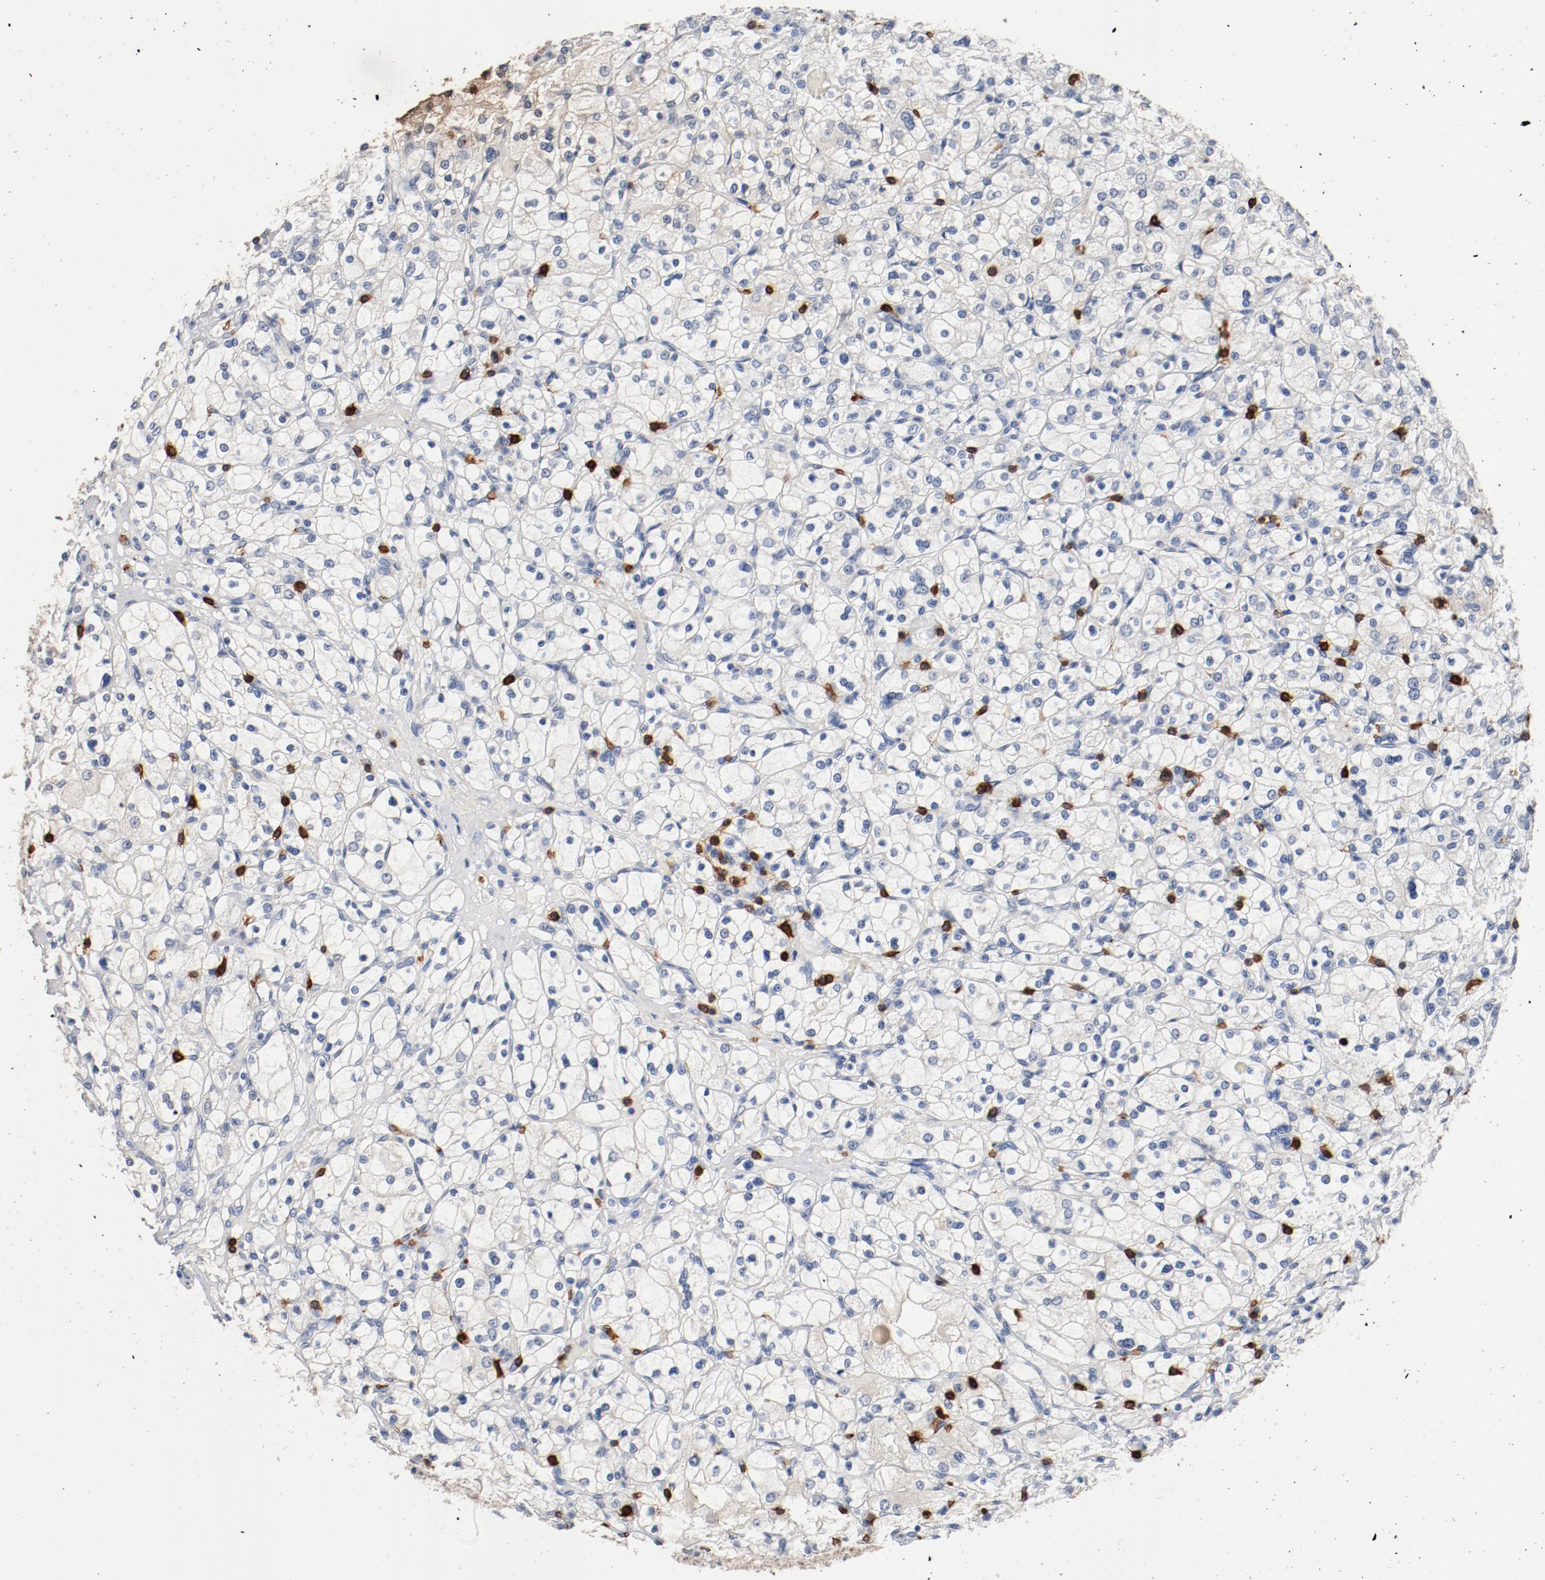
{"staining": {"intensity": "negative", "quantity": "none", "location": "none"}, "tissue": "renal cancer", "cell_type": "Tumor cells", "image_type": "cancer", "snomed": [{"axis": "morphology", "description": "Adenocarcinoma, NOS"}, {"axis": "topography", "description": "Kidney"}], "caption": "DAB immunohistochemical staining of renal cancer reveals no significant expression in tumor cells.", "gene": "CD247", "patient": {"sex": "female", "age": 83}}